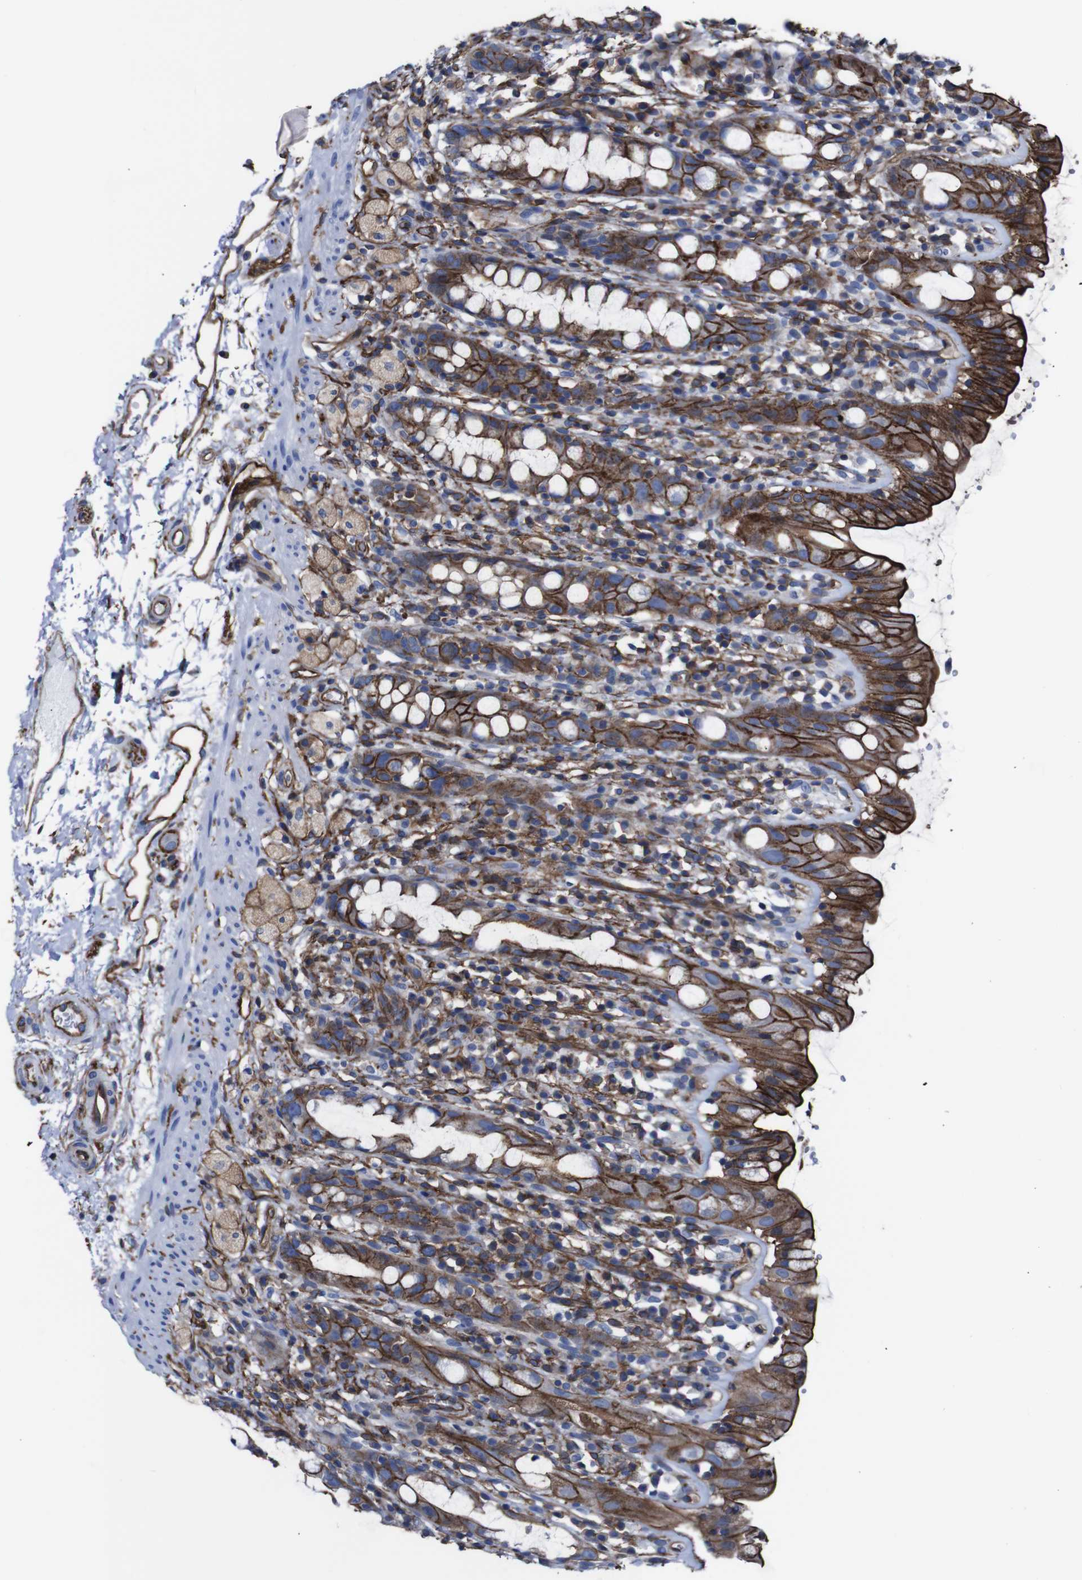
{"staining": {"intensity": "strong", "quantity": ">75%", "location": "cytoplasmic/membranous"}, "tissue": "rectum", "cell_type": "Glandular cells", "image_type": "normal", "snomed": [{"axis": "morphology", "description": "Normal tissue, NOS"}, {"axis": "topography", "description": "Rectum"}], "caption": "This image displays IHC staining of benign rectum, with high strong cytoplasmic/membranous expression in approximately >75% of glandular cells.", "gene": "SPTBN1", "patient": {"sex": "male", "age": 44}}